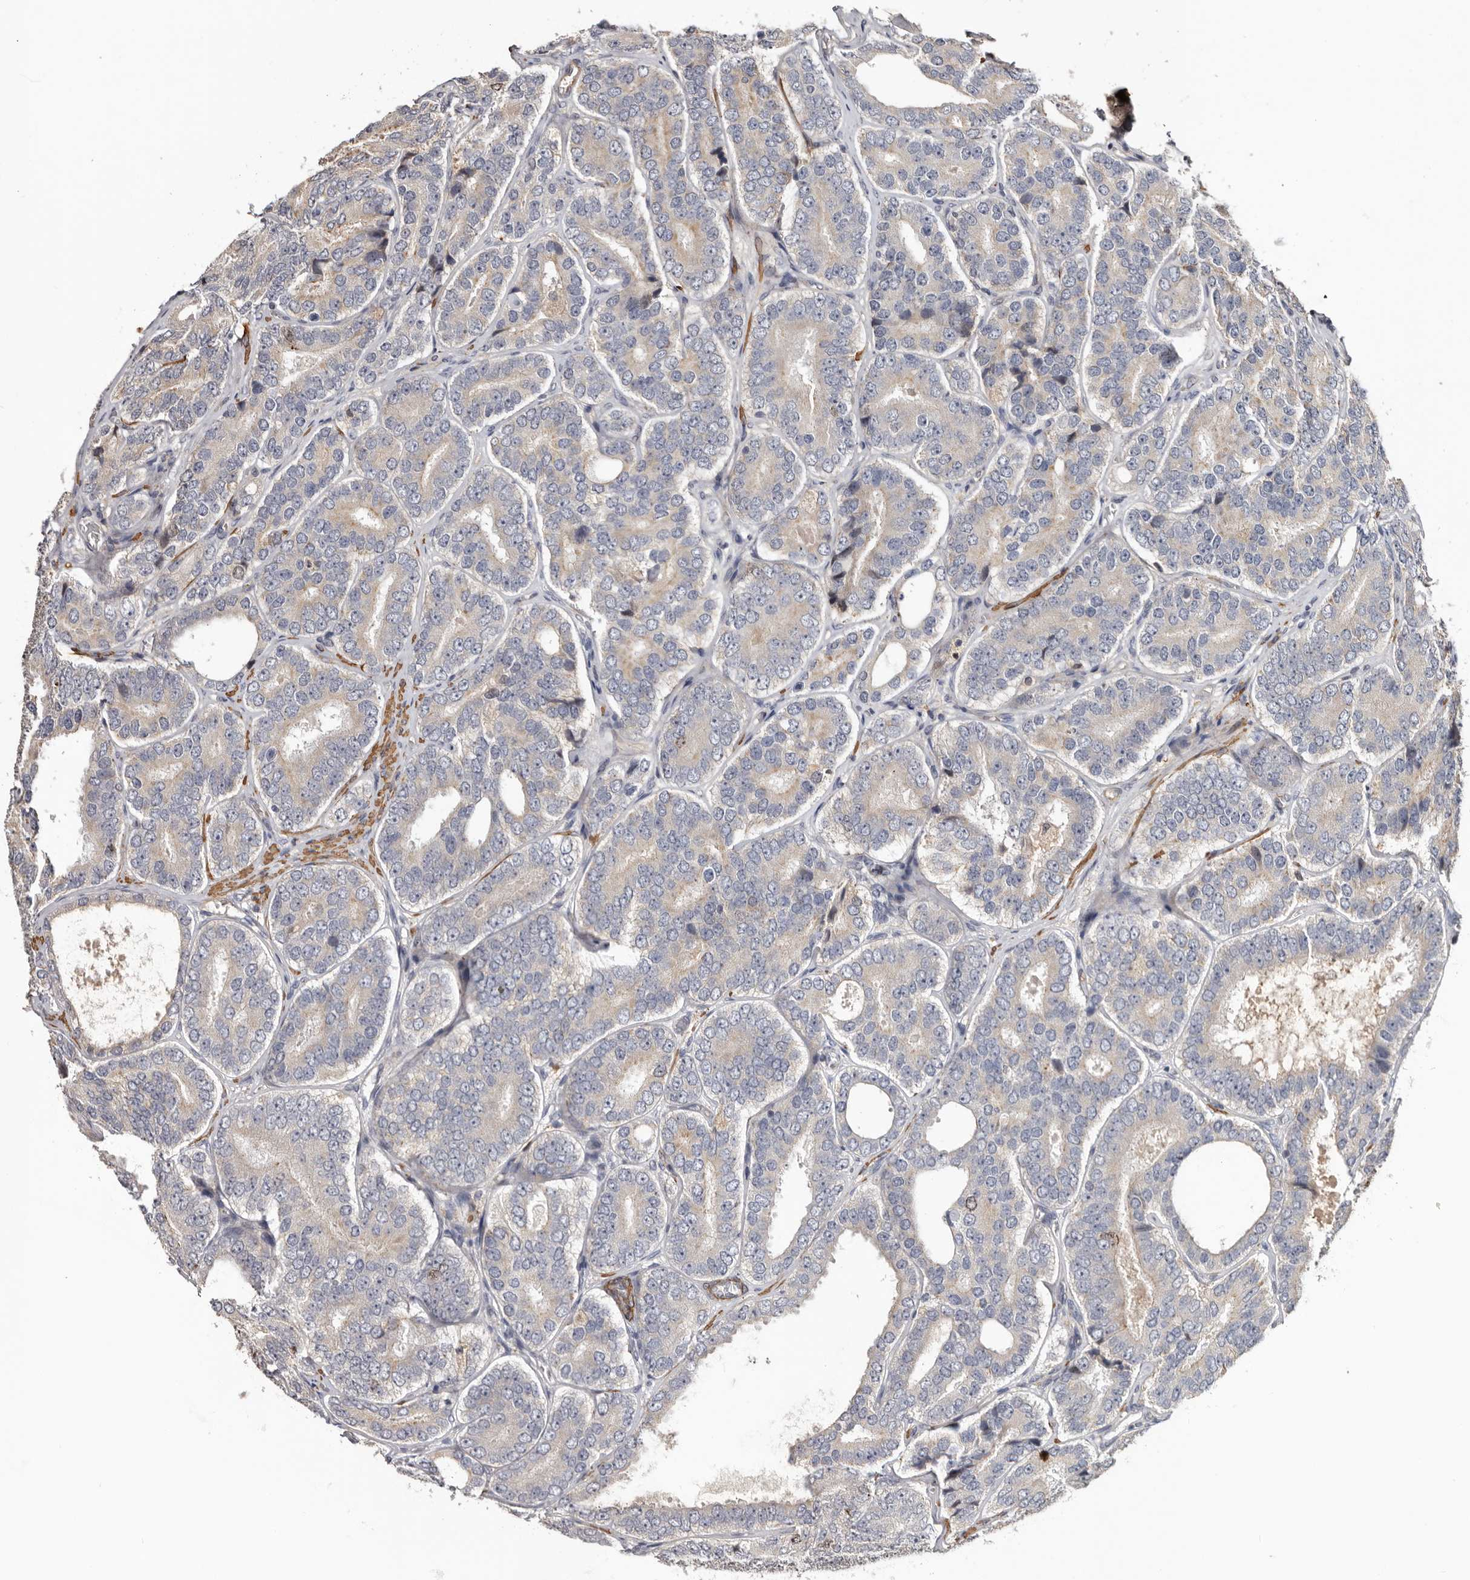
{"staining": {"intensity": "negative", "quantity": "none", "location": "none"}, "tissue": "prostate cancer", "cell_type": "Tumor cells", "image_type": "cancer", "snomed": [{"axis": "morphology", "description": "Adenocarcinoma, High grade"}, {"axis": "topography", "description": "Prostate"}], "caption": "Prostate adenocarcinoma (high-grade) stained for a protein using IHC demonstrates no positivity tumor cells.", "gene": "CDCA8", "patient": {"sex": "male", "age": 56}}